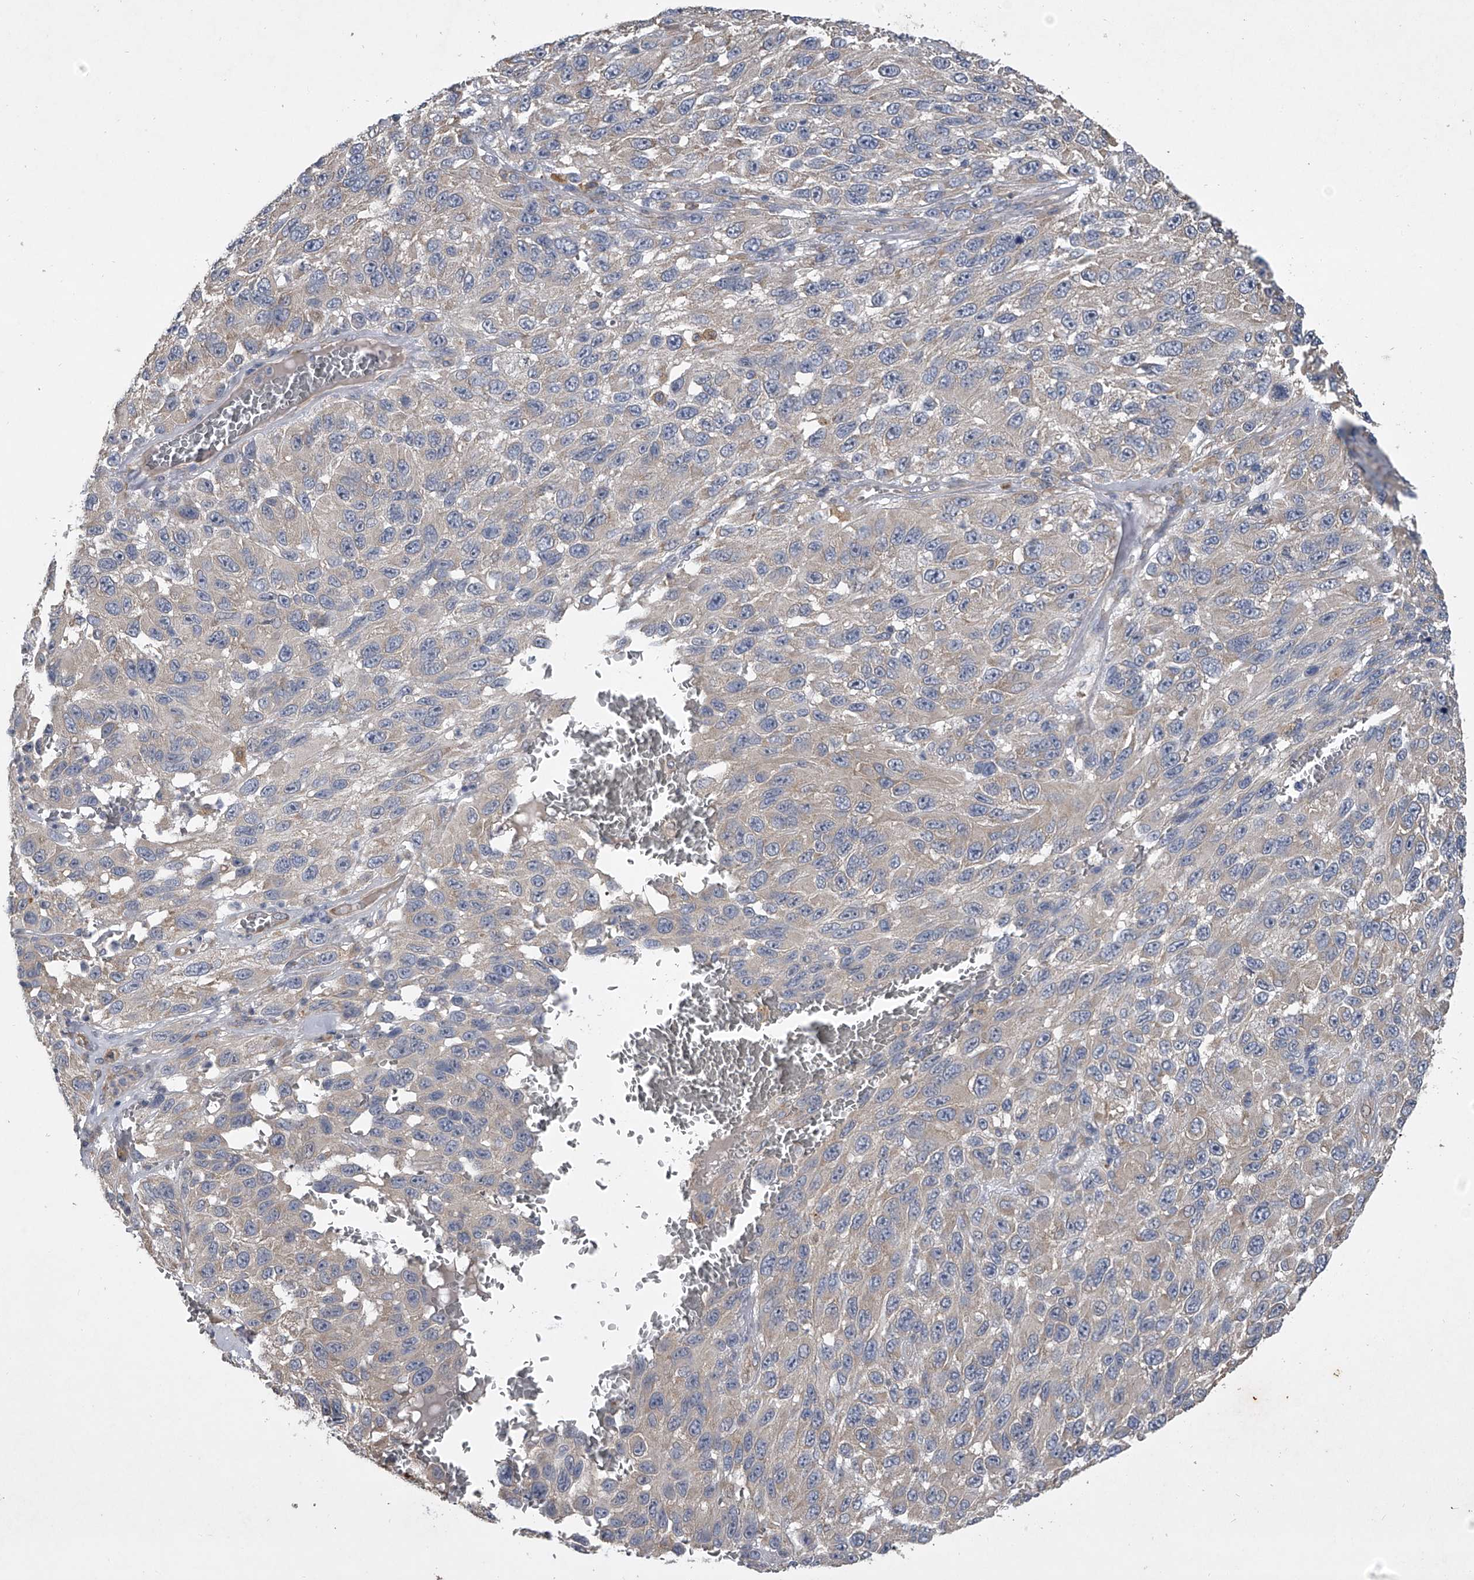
{"staining": {"intensity": "negative", "quantity": "none", "location": "none"}, "tissue": "melanoma", "cell_type": "Tumor cells", "image_type": "cancer", "snomed": [{"axis": "morphology", "description": "Malignant melanoma, NOS"}, {"axis": "topography", "description": "Skin"}], "caption": "Immunohistochemical staining of human melanoma shows no significant positivity in tumor cells. (DAB (3,3'-diaminobenzidine) immunohistochemistry (IHC), high magnification).", "gene": "DOCK9", "patient": {"sex": "female", "age": 96}}